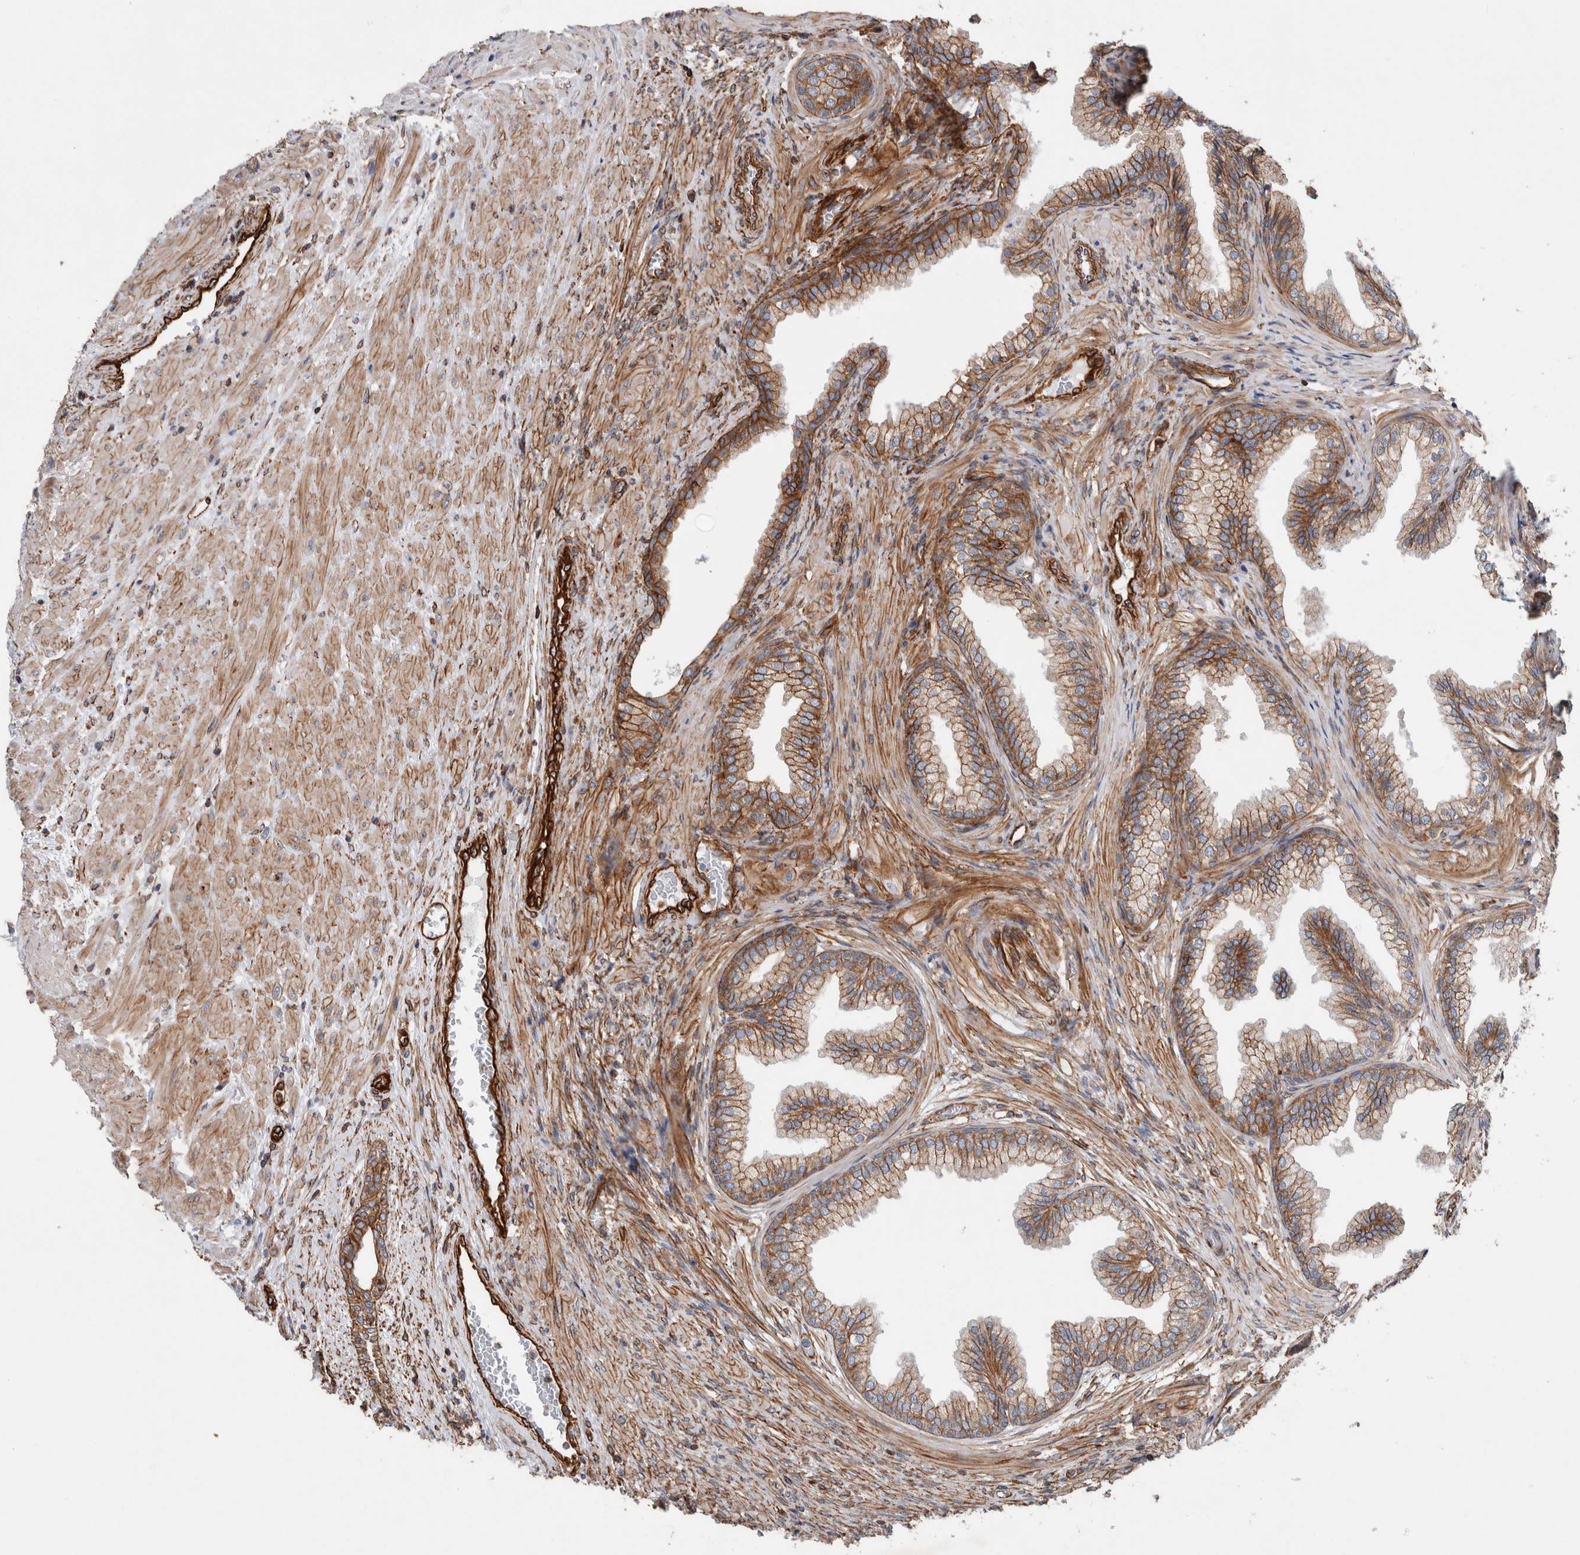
{"staining": {"intensity": "strong", "quantity": "25%-75%", "location": "cytoplasmic/membranous"}, "tissue": "prostate", "cell_type": "Glandular cells", "image_type": "normal", "snomed": [{"axis": "morphology", "description": "Normal tissue, NOS"}, {"axis": "topography", "description": "Prostate"}], "caption": "Prostate stained for a protein (brown) exhibits strong cytoplasmic/membranous positive staining in approximately 25%-75% of glandular cells.", "gene": "PLEC", "patient": {"sex": "male", "age": 76}}